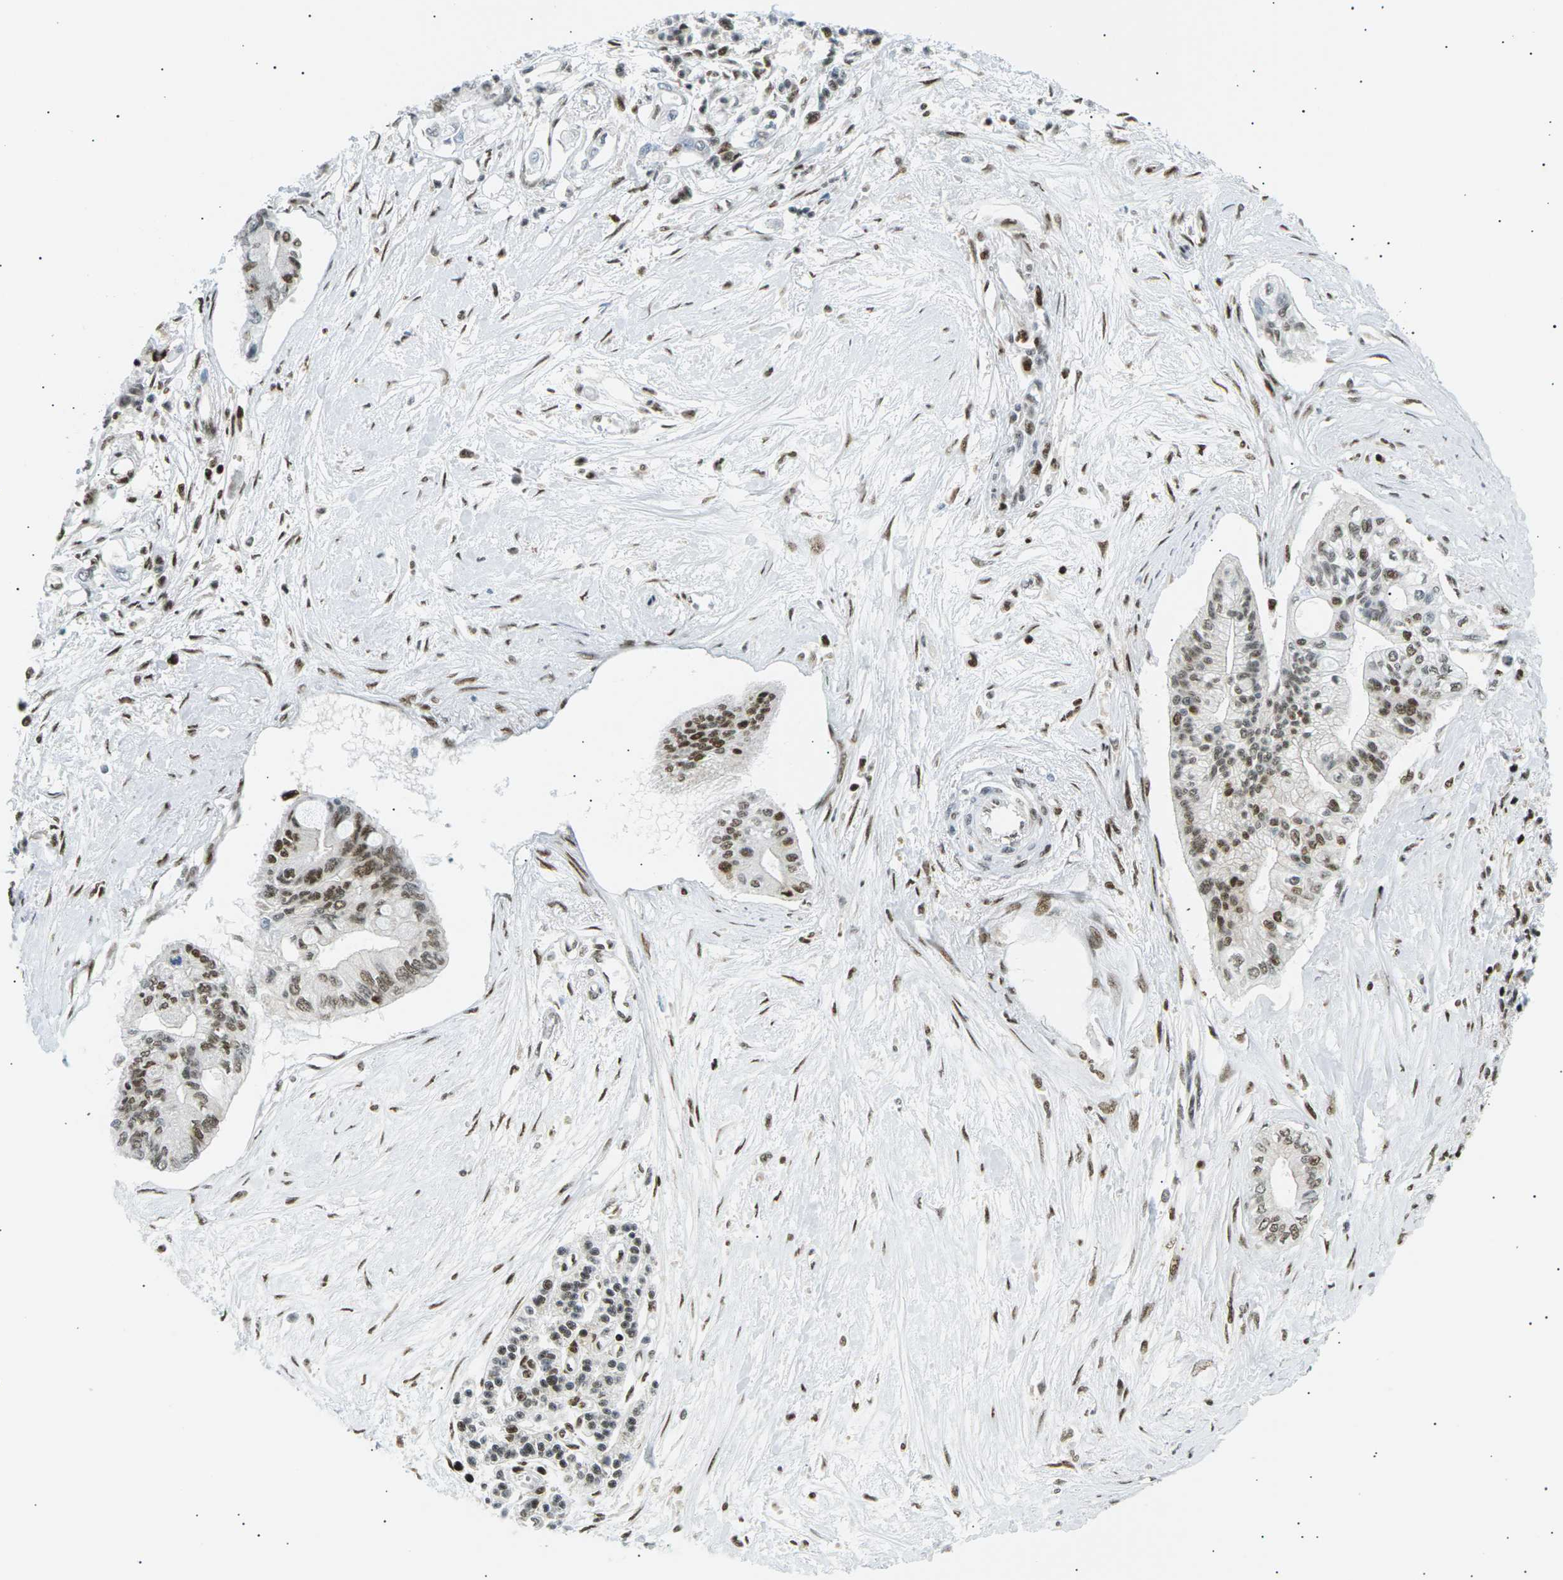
{"staining": {"intensity": "moderate", "quantity": ">75%", "location": "nuclear"}, "tissue": "pancreatic cancer", "cell_type": "Tumor cells", "image_type": "cancer", "snomed": [{"axis": "morphology", "description": "Adenocarcinoma, NOS"}, {"axis": "topography", "description": "Pancreas"}], "caption": "Pancreatic cancer stained with immunohistochemistry displays moderate nuclear expression in approximately >75% of tumor cells.", "gene": "RPA2", "patient": {"sex": "female", "age": 77}}